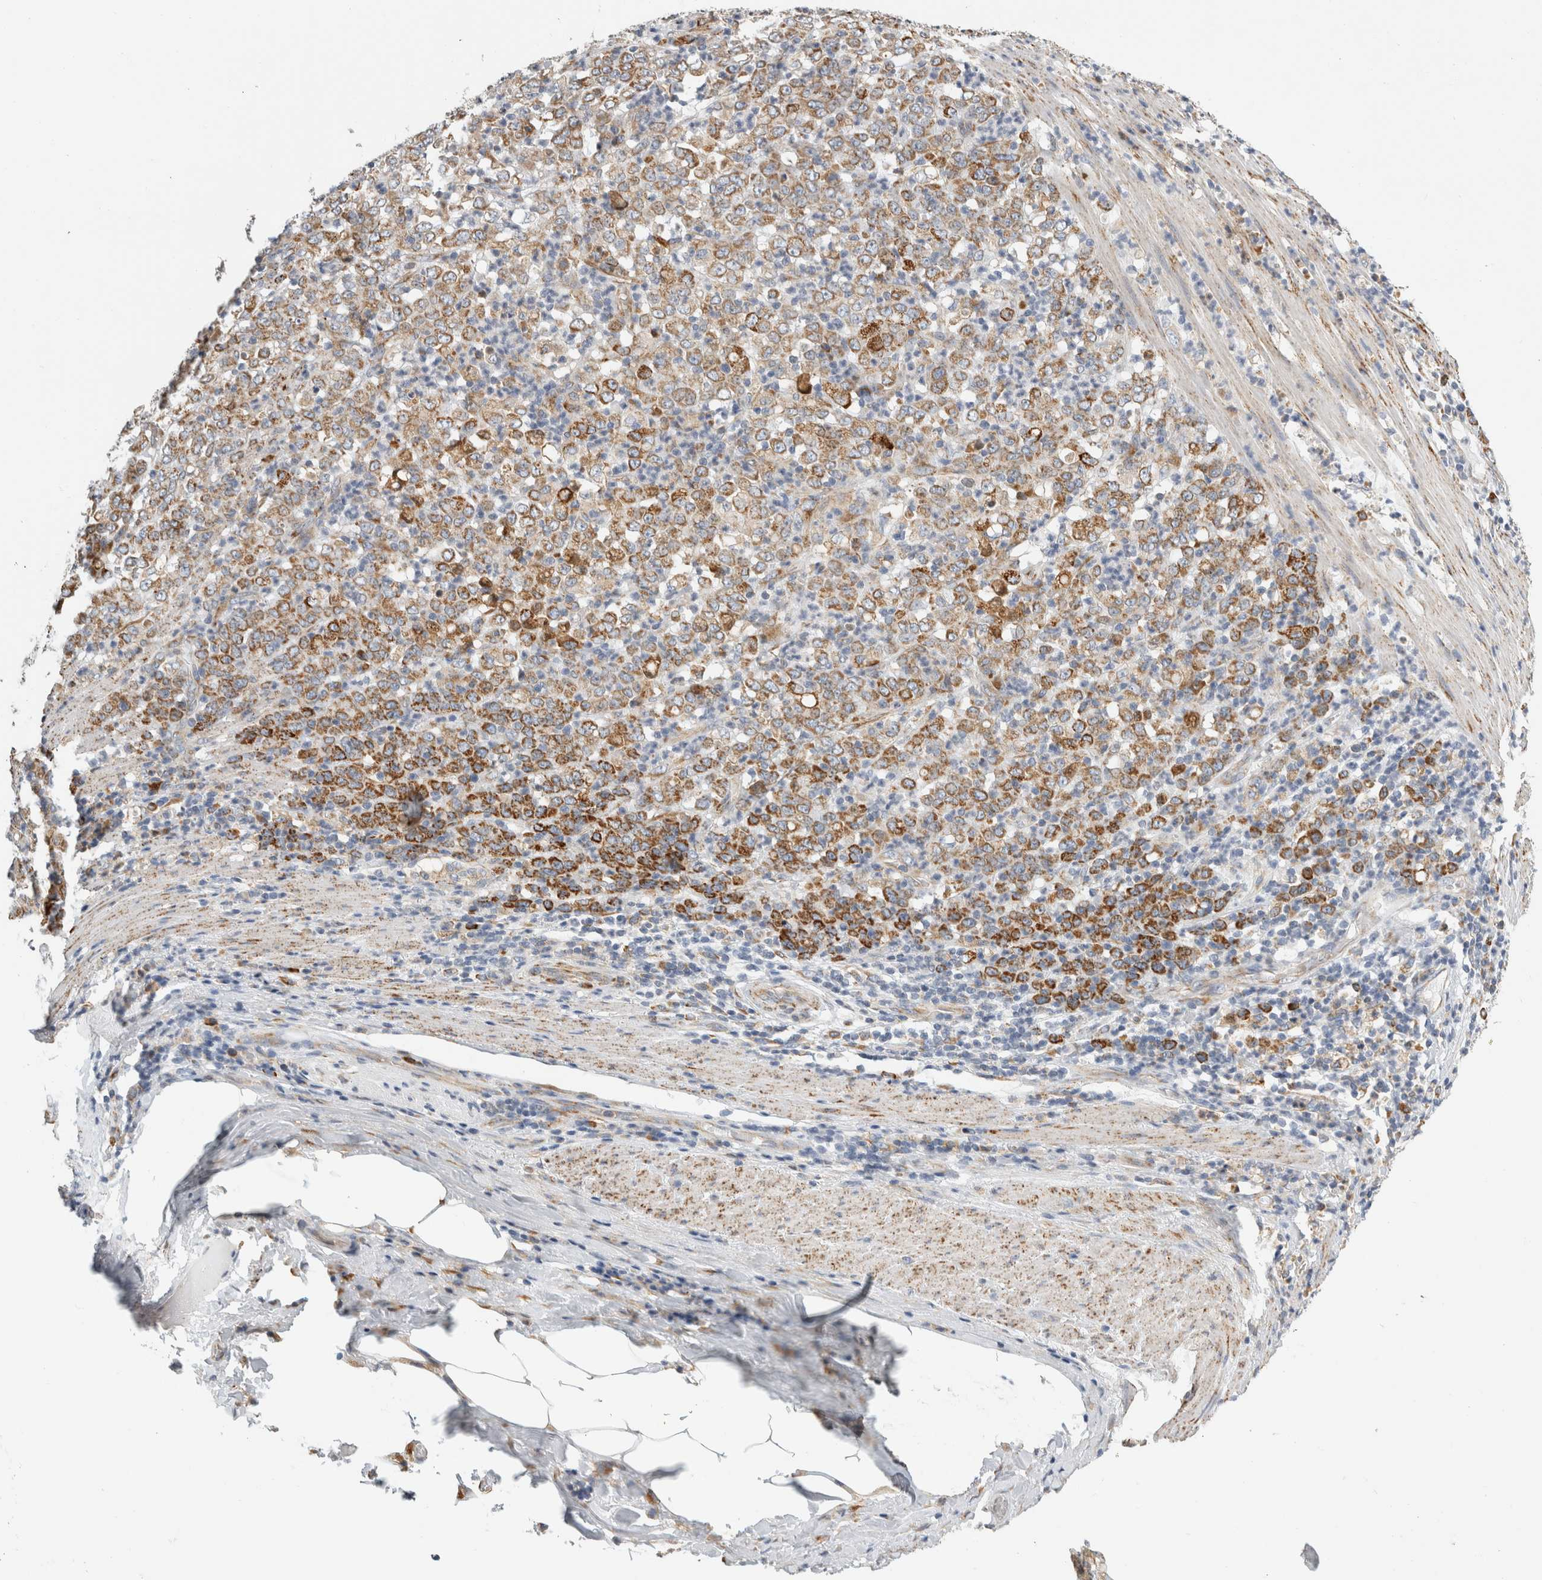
{"staining": {"intensity": "moderate", "quantity": ">75%", "location": "cytoplasmic/membranous"}, "tissue": "stomach cancer", "cell_type": "Tumor cells", "image_type": "cancer", "snomed": [{"axis": "morphology", "description": "Adenocarcinoma, NOS"}, {"axis": "topography", "description": "Stomach, lower"}], "caption": "Protein expression analysis of human stomach adenocarcinoma reveals moderate cytoplasmic/membranous positivity in about >75% of tumor cells.", "gene": "RPN2", "patient": {"sex": "female", "age": 71}}